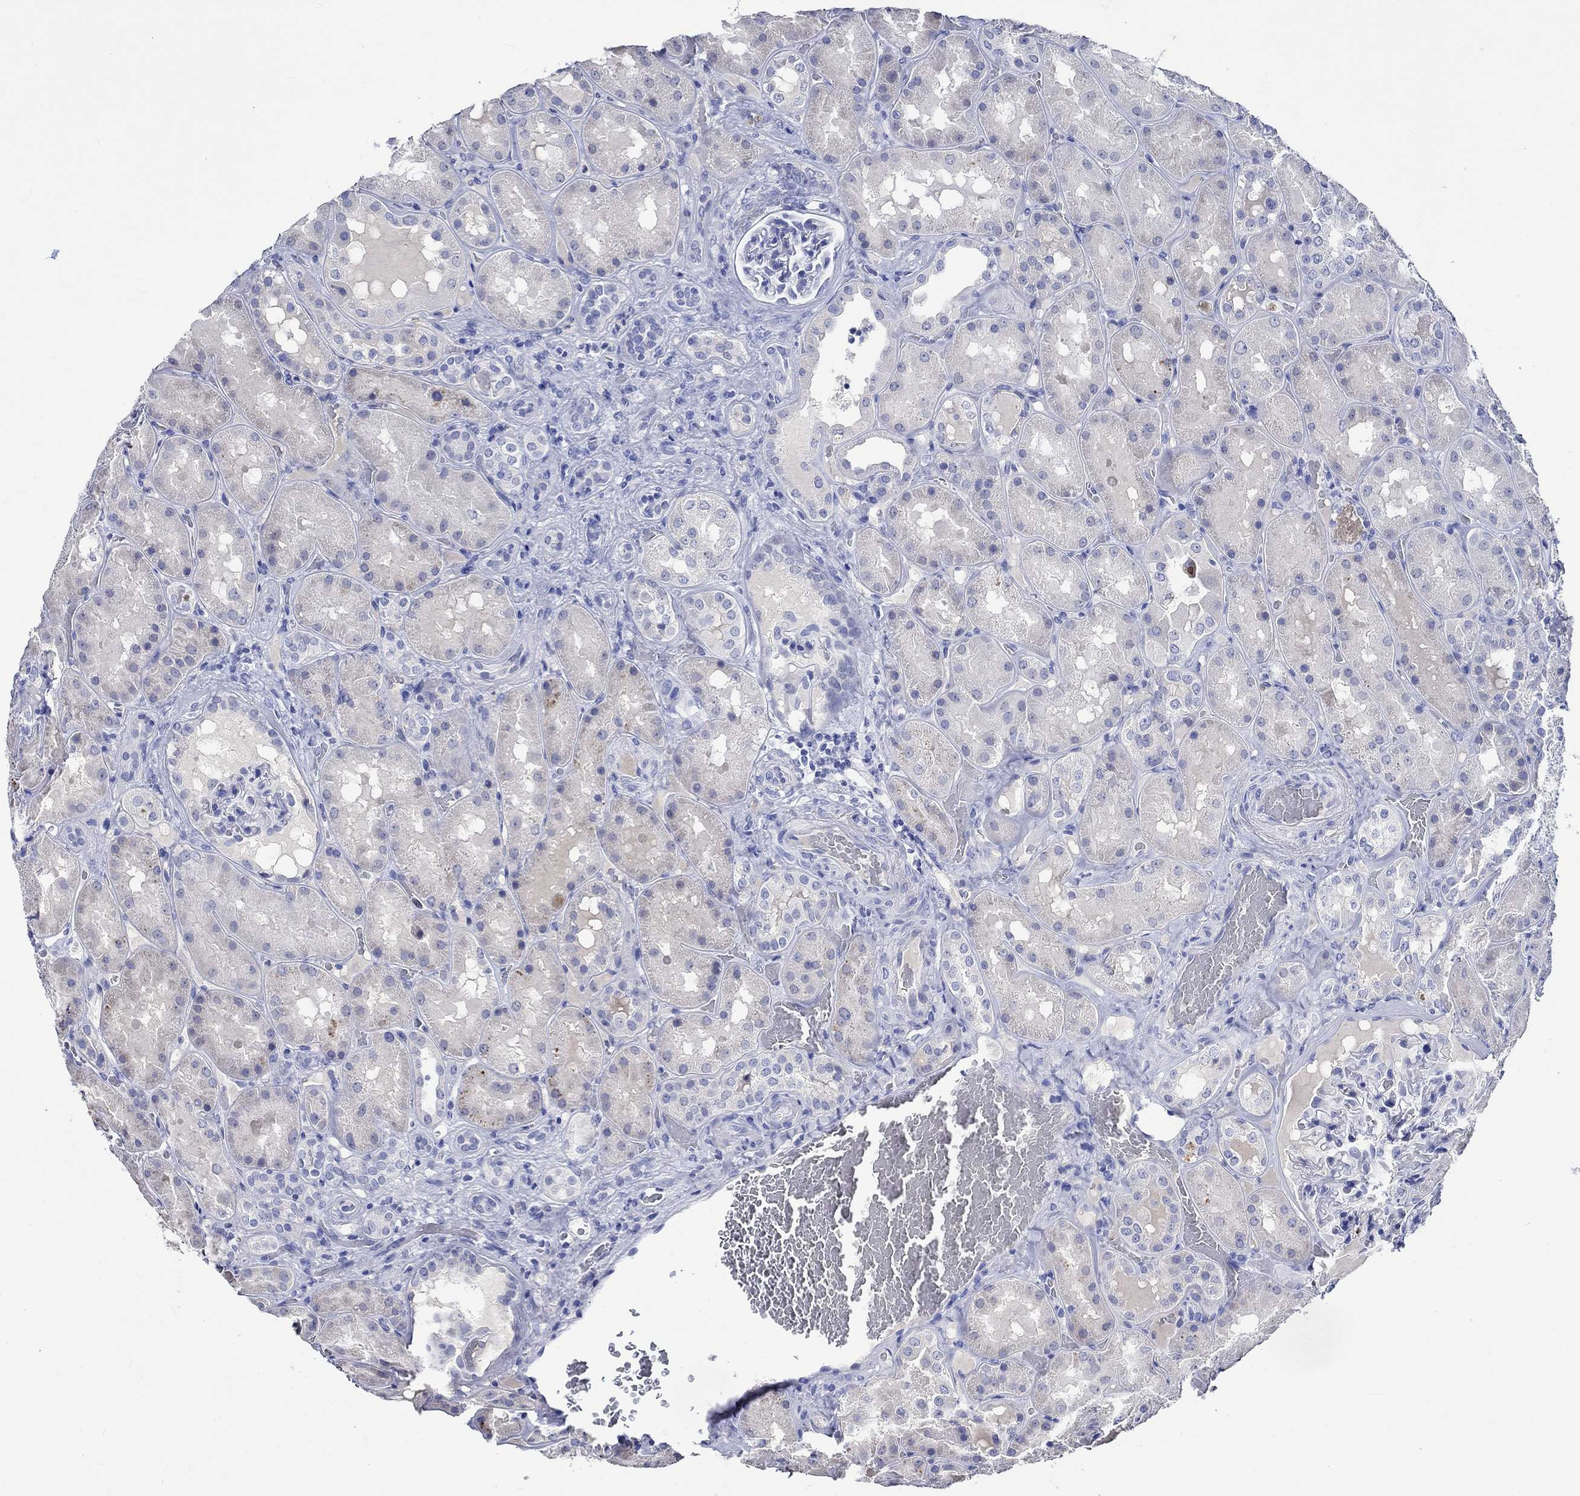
{"staining": {"intensity": "negative", "quantity": "none", "location": "none"}, "tissue": "kidney", "cell_type": "Cells in glomeruli", "image_type": "normal", "snomed": [{"axis": "morphology", "description": "Normal tissue, NOS"}, {"axis": "topography", "description": "Kidney"}], "caption": "Immunohistochemistry of normal human kidney demonstrates no expression in cells in glomeruli.", "gene": "KLHL35", "patient": {"sex": "male", "age": 73}}